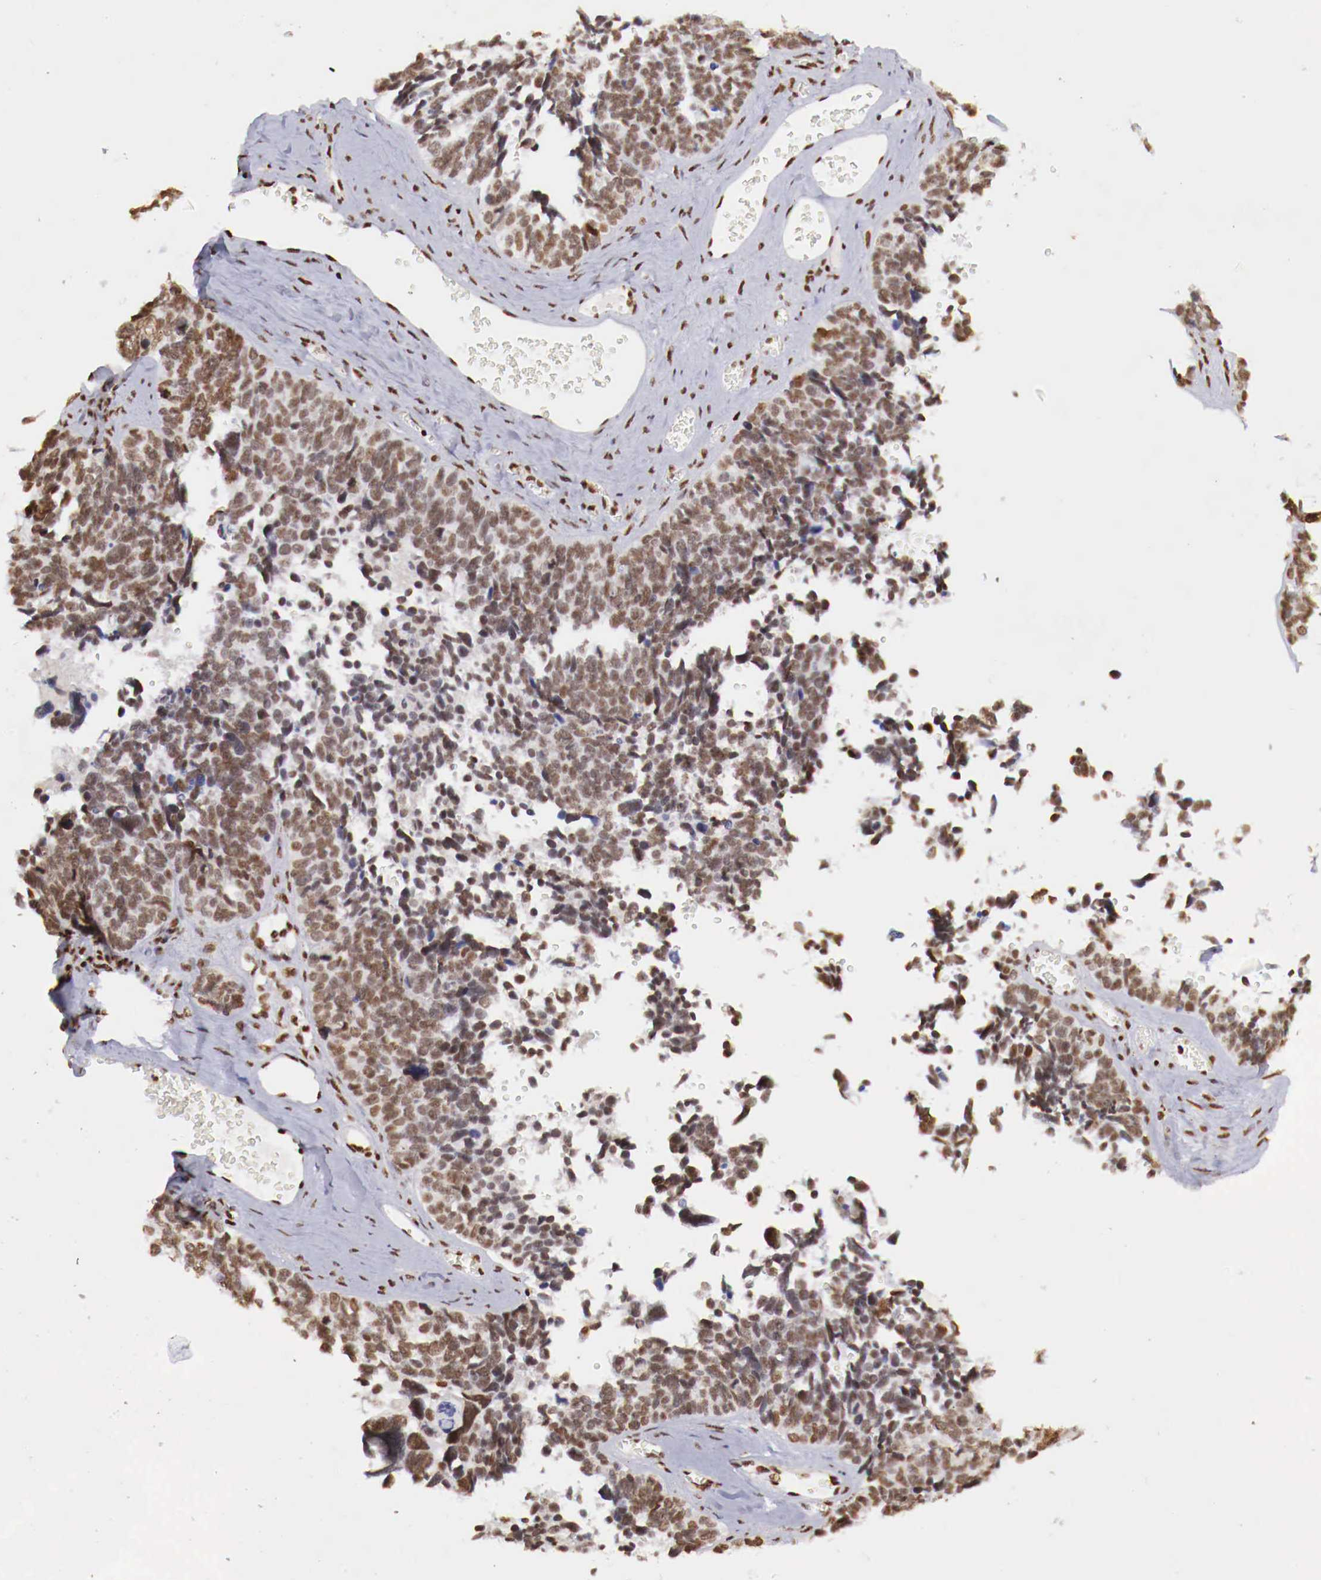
{"staining": {"intensity": "moderate", "quantity": ">75%", "location": "nuclear"}, "tissue": "ovarian cancer", "cell_type": "Tumor cells", "image_type": "cancer", "snomed": [{"axis": "morphology", "description": "Cystadenocarcinoma, serous, NOS"}, {"axis": "topography", "description": "Ovary"}], "caption": "A photomicrograph of human serous cystadenocarcinoma (ovarian) stained for a protein shows moderate nuclear brown staining in tumor cells.", "gene": "MAX", "patient": {"sex": "female", "age": 77}}